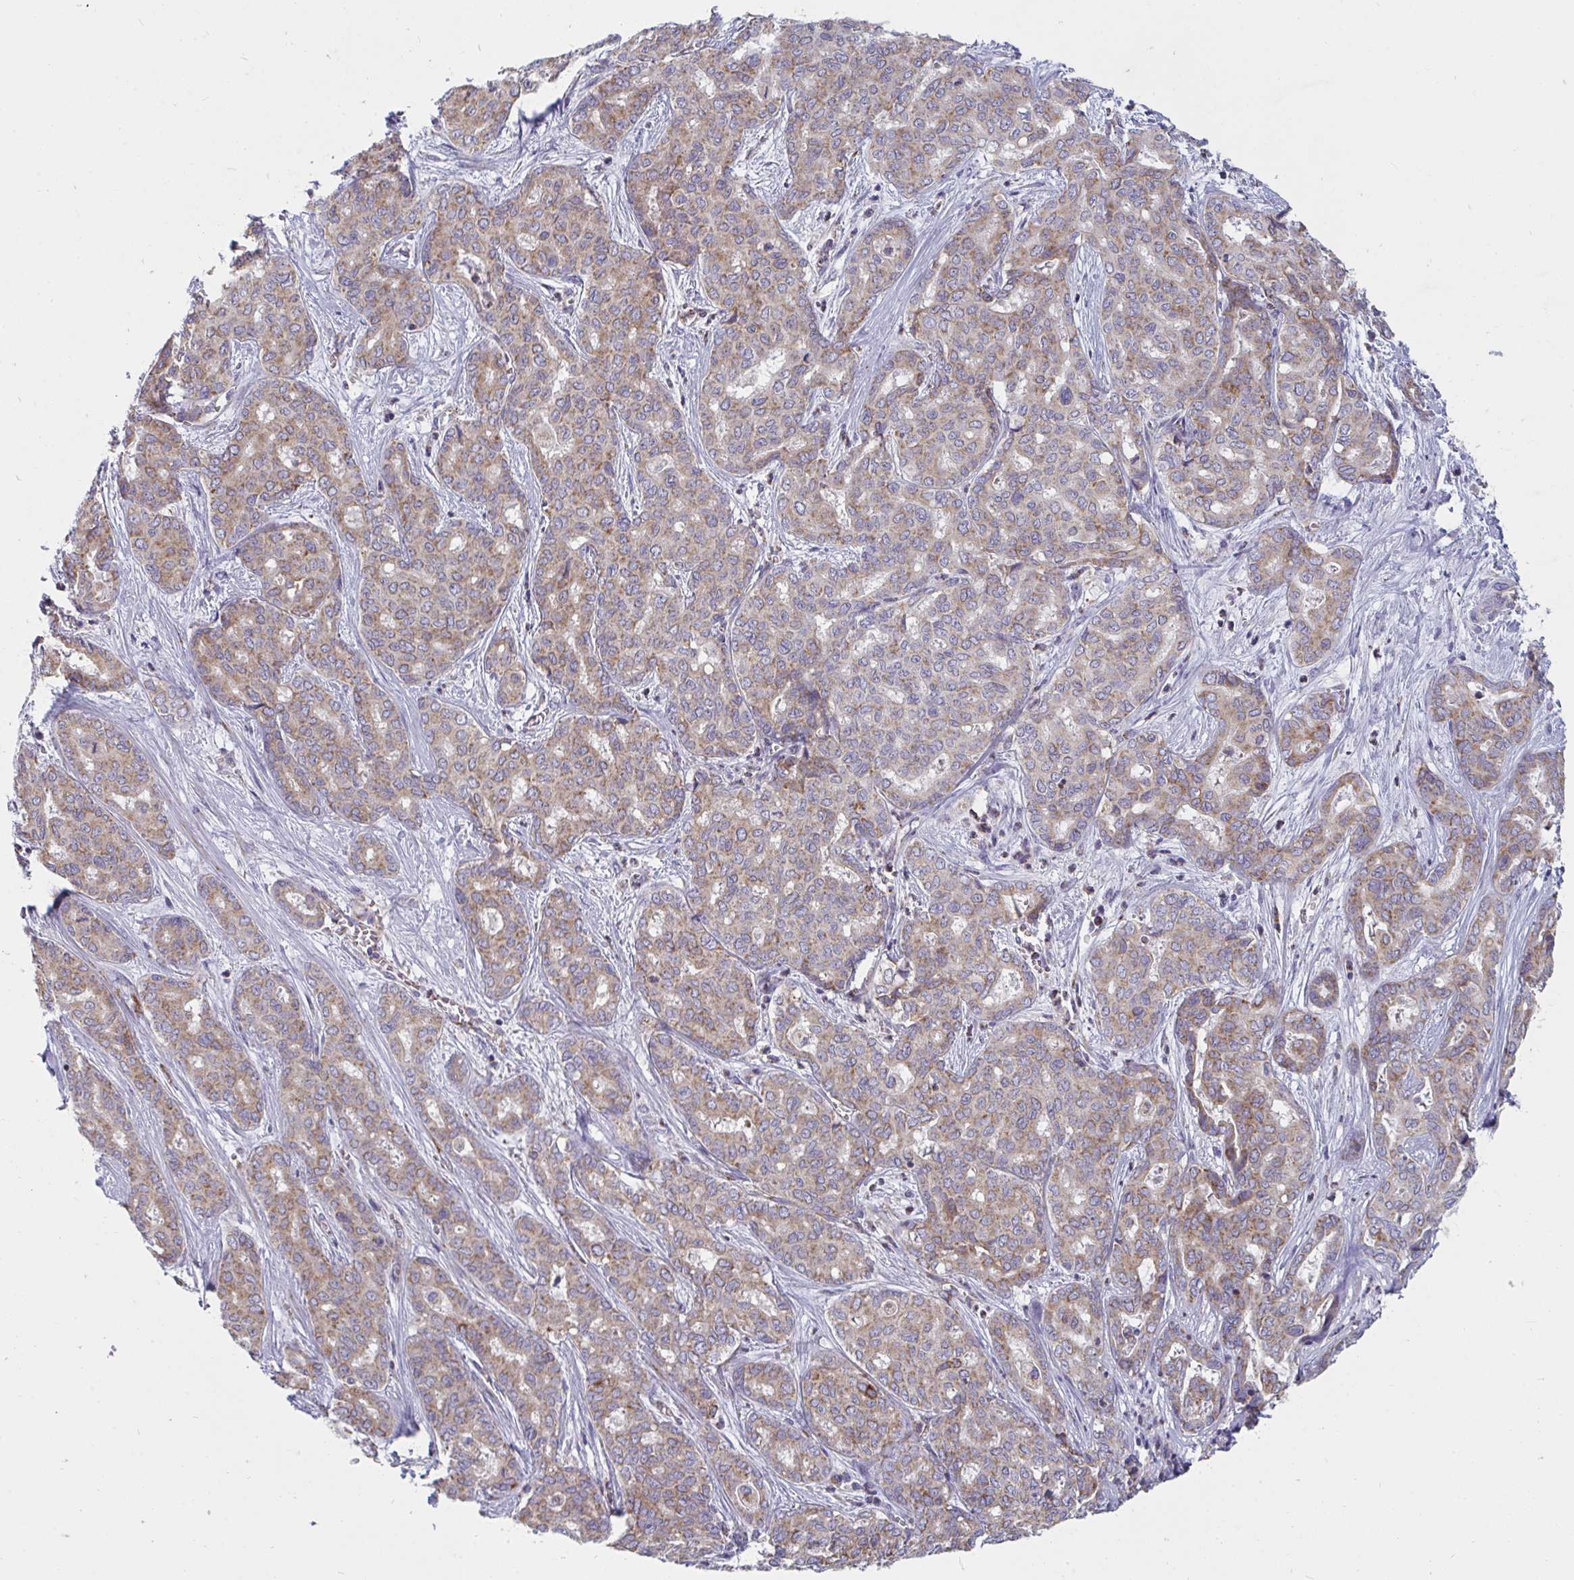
{"staining": {"intensity": "weak", "quantity": ">75%", "location": "cytoplasmic/membranous"}, "tissue": "liver cancer", "cell_type": "Tumor cells", "image_type": "cancer", "snomed": [{"axis": "morphology", "description": "Cholangiocarcinoma"}, {"axis": "topography", "description": "Liver"}], "caption": "Immunohistochemical staining of liver cholangiocarcinoma displays low levels of weak cytoplasmic/membranous protein staining in approximately >75% of tumor cells.", "gene": "FAHD1", "patient": {"sex": "female", "age": 64}}